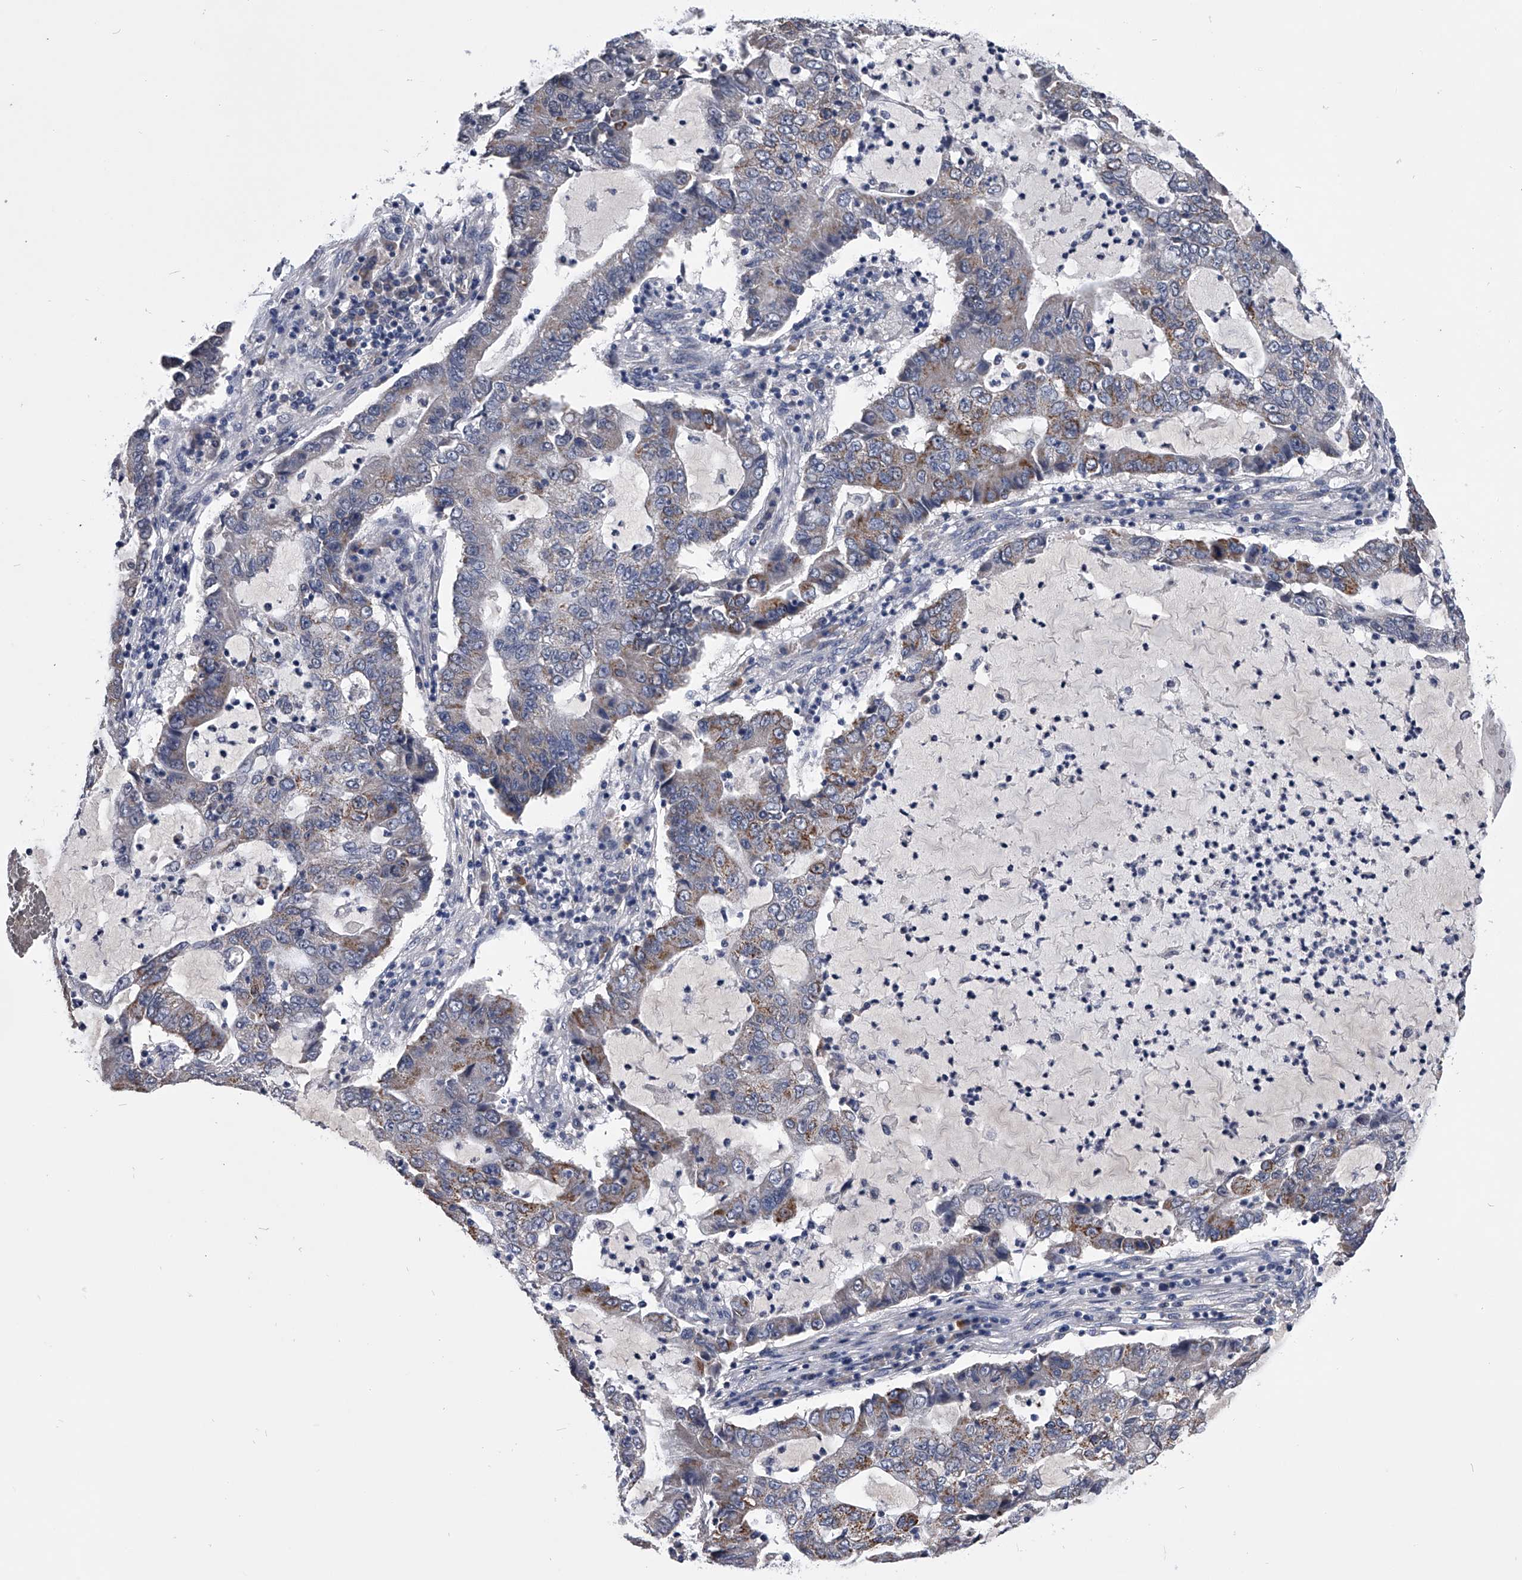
{"staining": {"intensity": "moderate", "quantity": "25%-75%", "location": "cytoplasmic/membranous"}, "tissue": "lung cancer", "cell_type": "Tumor cells", "image_type": "cancer", "snomed": [{"axis": "morphology", "description": "Adenocarcinoma, NOS"}, {"axis": "topography", "description": "Lung"}], "caption": "DAB immunohistochemical staining of human adenocarcinoma (lung) demonstrates moderate cytoplasmic/membranous protein staining in about 25%-75% of tumor cells. The protein is shown in brown color, while the nuclei are stained blue.", "gene": "OAT", "patient": {"sex": "female", "age": 51}}